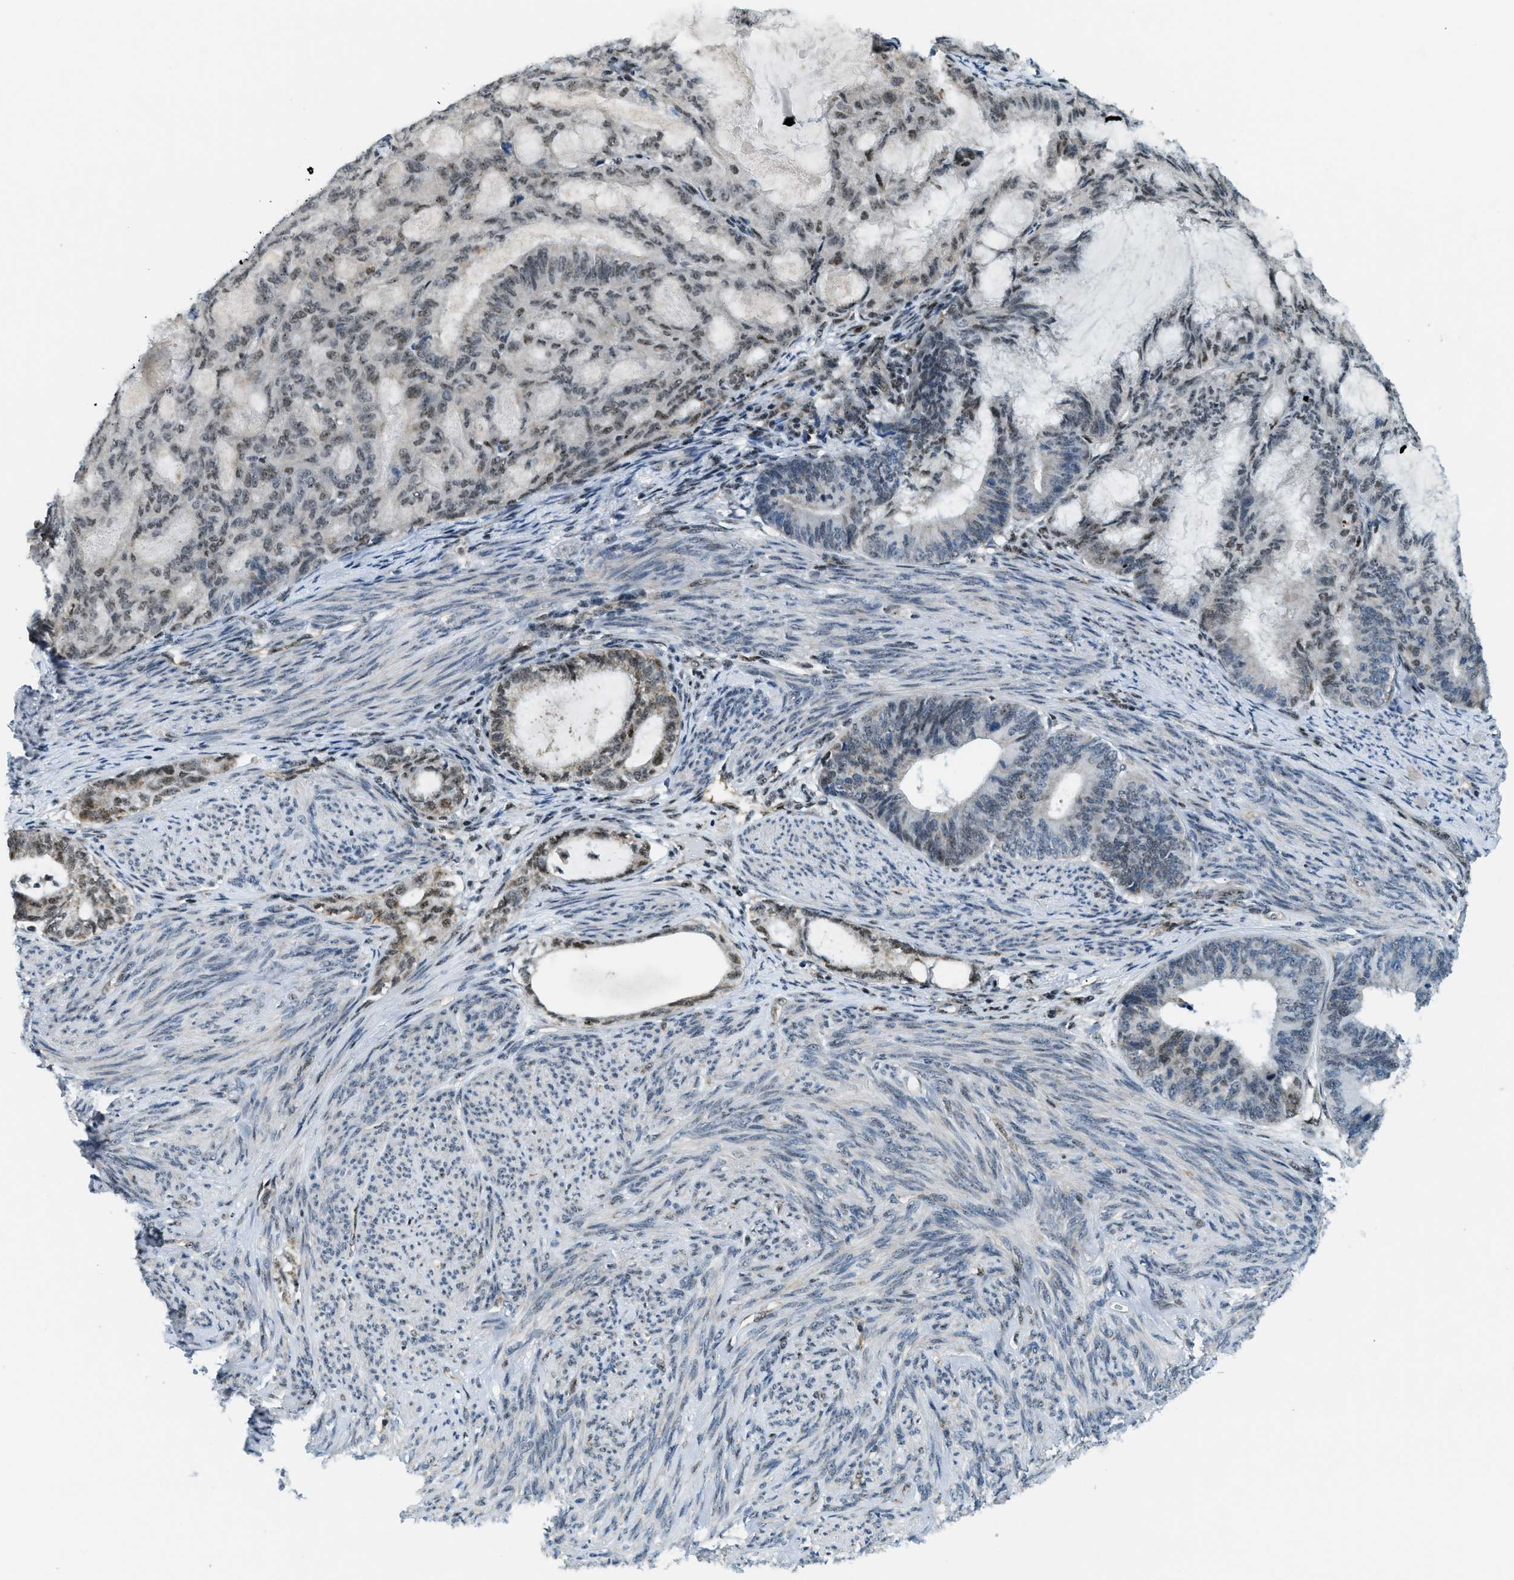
{"staining": {"intensity": "weak", "quantity": "25%-75%", "location": "nuclear"}, "tissue": "endometrial cancer", "cell_type": "Tumor cells", "image_type": "cancer", "snomed": [{"axis": "morphology", "description": "Adenocarcinoma, NOS"}, {"axis": "topography", "description": "Endometrium"}], "caption": "Immunohistochemical staining of human endometrial adenocarcinoma reveals low levels of weak nuclear protein expression in approximately 25%-75% of tumor cells.", "gene": "SP100", "patient": {"sex": "female", "age": 86}}